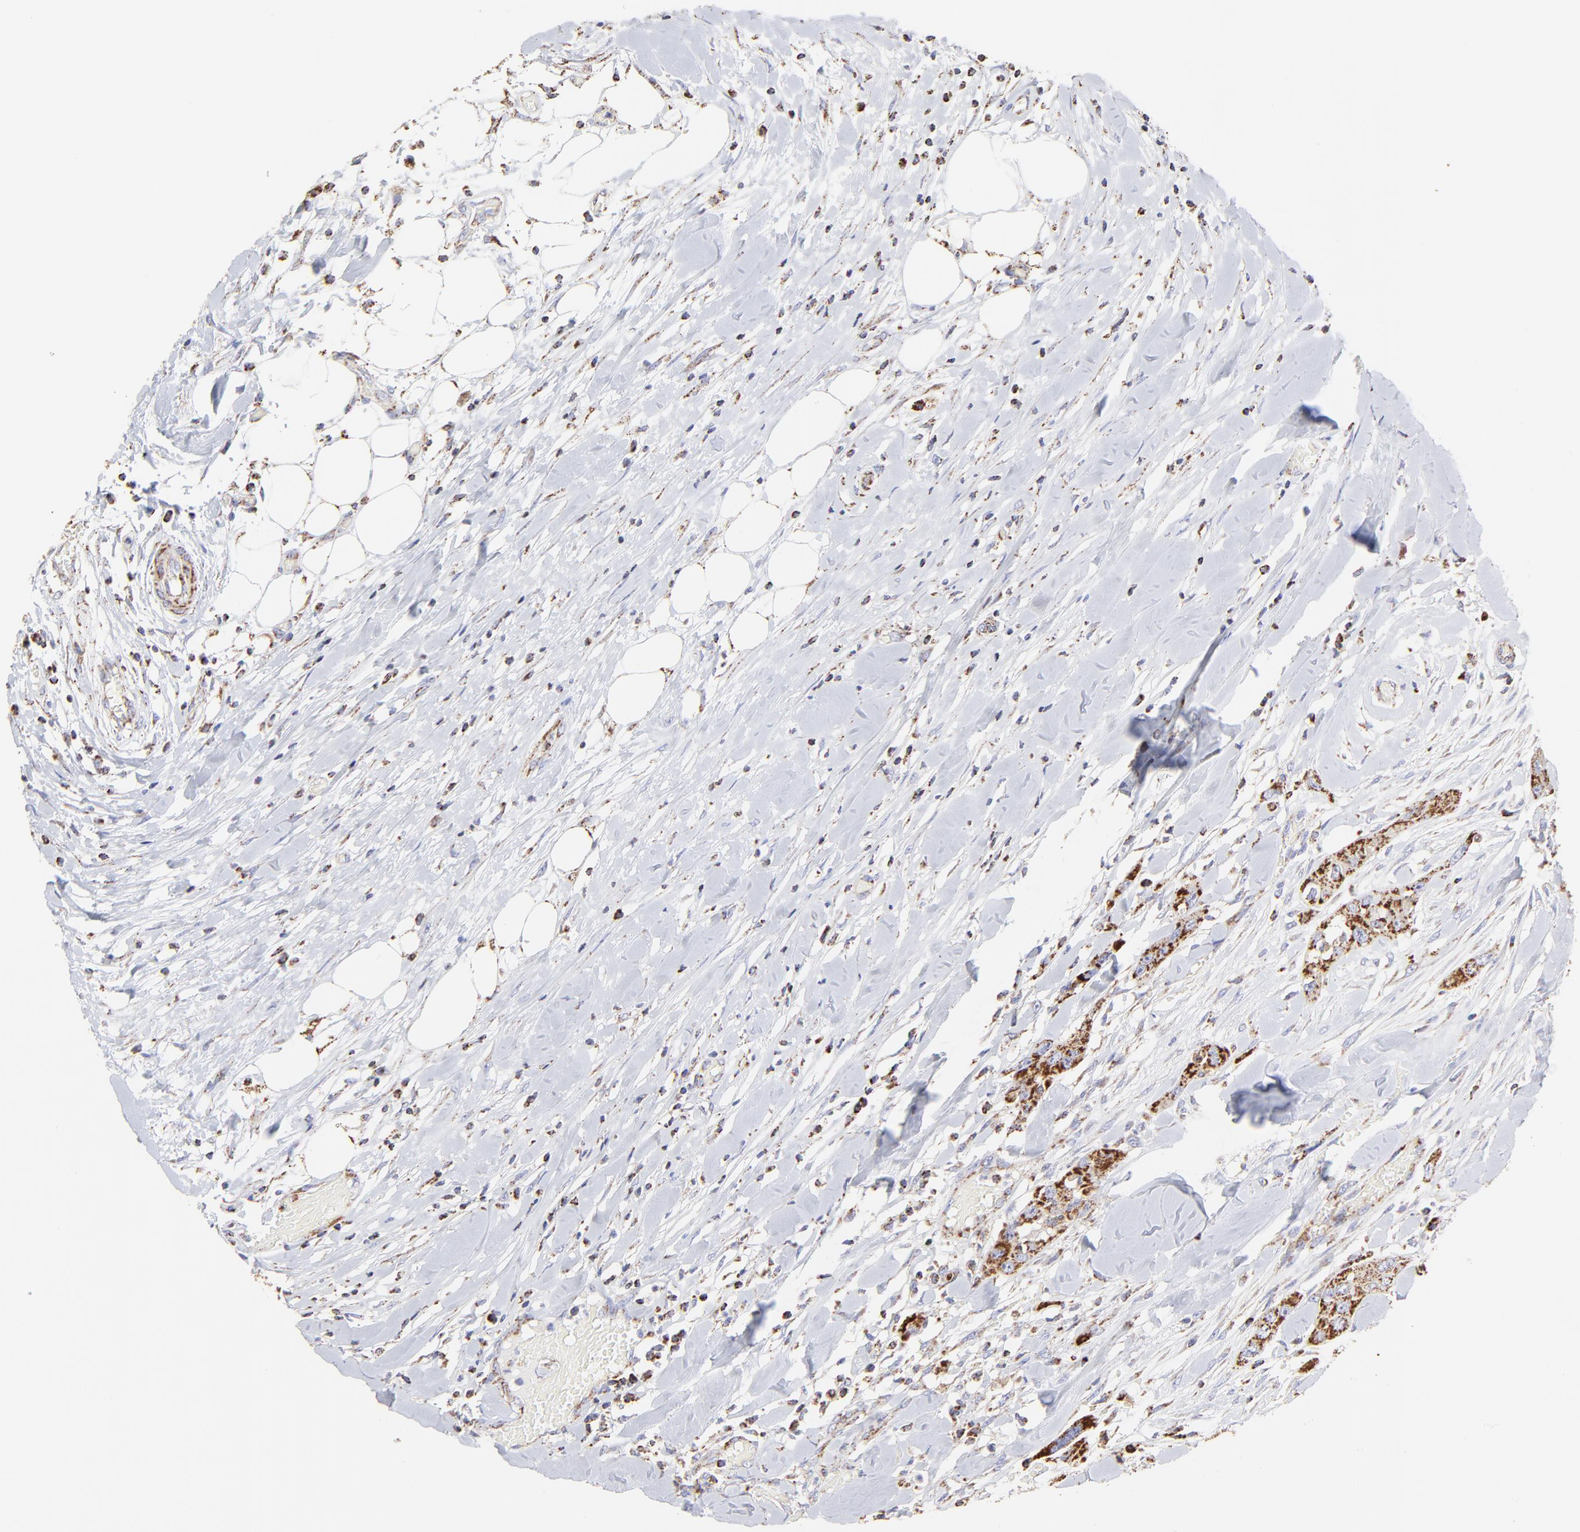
{"staining": {"intensity": "moderate", "quantity": ">75%", "location": "cytoplasmic/membranous"}, "tissue": "head and neck cancer", "cell_type": "Tumor cells", "image_type": "cancer", "snomed": [{"axis": "morphology", "description": "Neoplasm, malignant, NOS"}, {"axis": "topography", "description": "Salivary gland"}, {"axis": "topography", "description": "Head-Neck"}], "caption": "Tumor cells reveal moderate cytoplasmic/membranous expression in about >75% of cells in head and neck neoplasm (malignant). (Brightfield microscopy of DAB IHC at high magnification).", "gene": "ECH1", "patient": {"sex": "male", "age": 43}}